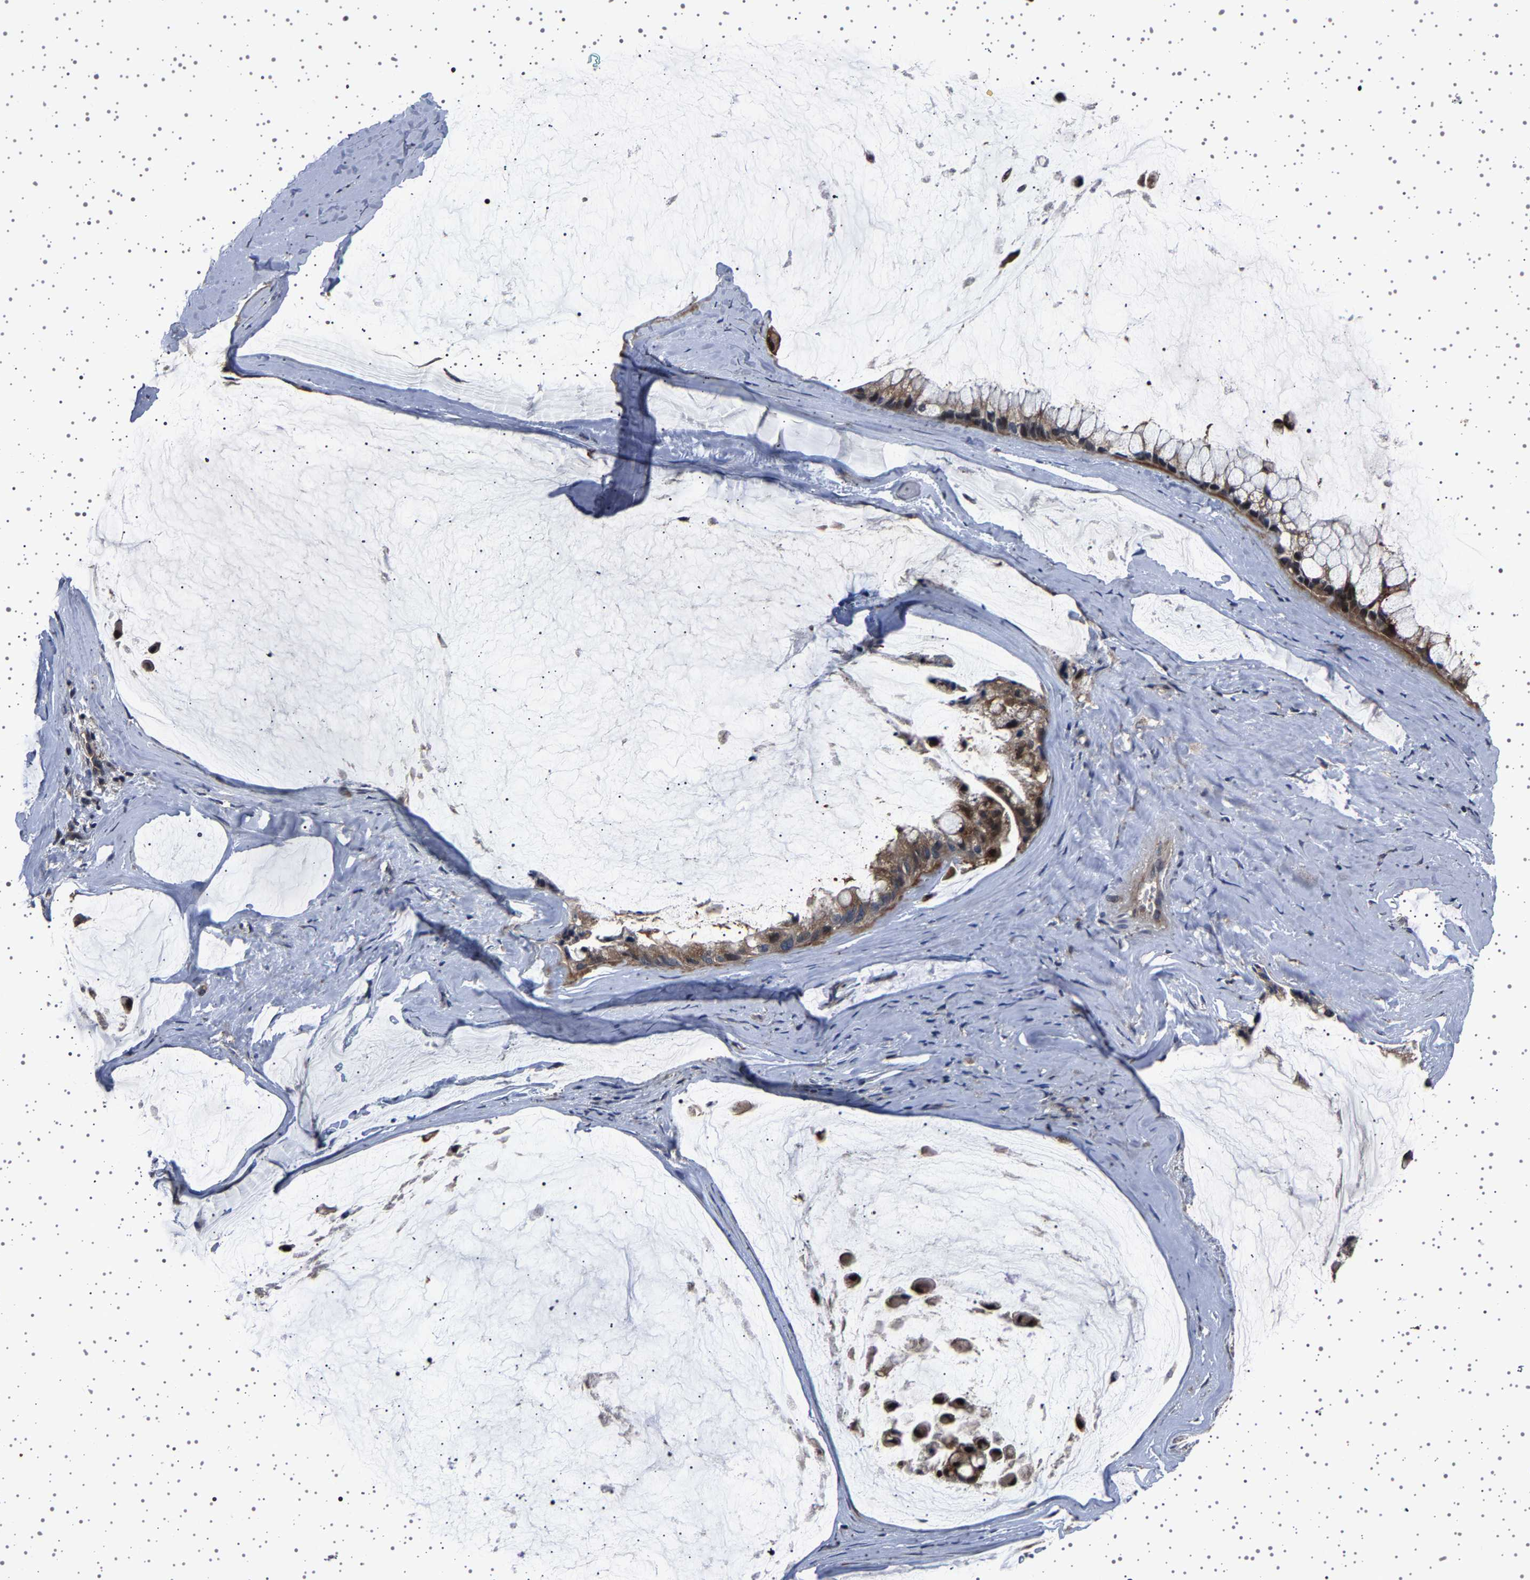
{"staining": {"intensity": "weak", "quantity": ">75%", "location": "cytoplasmic/membranous"}, "tissue": "ovarian cancer", "cell_type": "Tumor cells", "image_type": "cancer", "snomed": [{"axis": "morphology", "description": "Cystadenocarcinoma, mucinous, NOS"}, {"axis": "topography", "description": "Ovary"}], "caption": "IHC histopathology image of ovarian cancer stained for a protein (brown), which reveals low levels of weak cytoplasmic/membranous staining in approximately >75% of tumor cells.", "gene": "NCKAP1", "patient": {"sex": "female", "age": 39}}